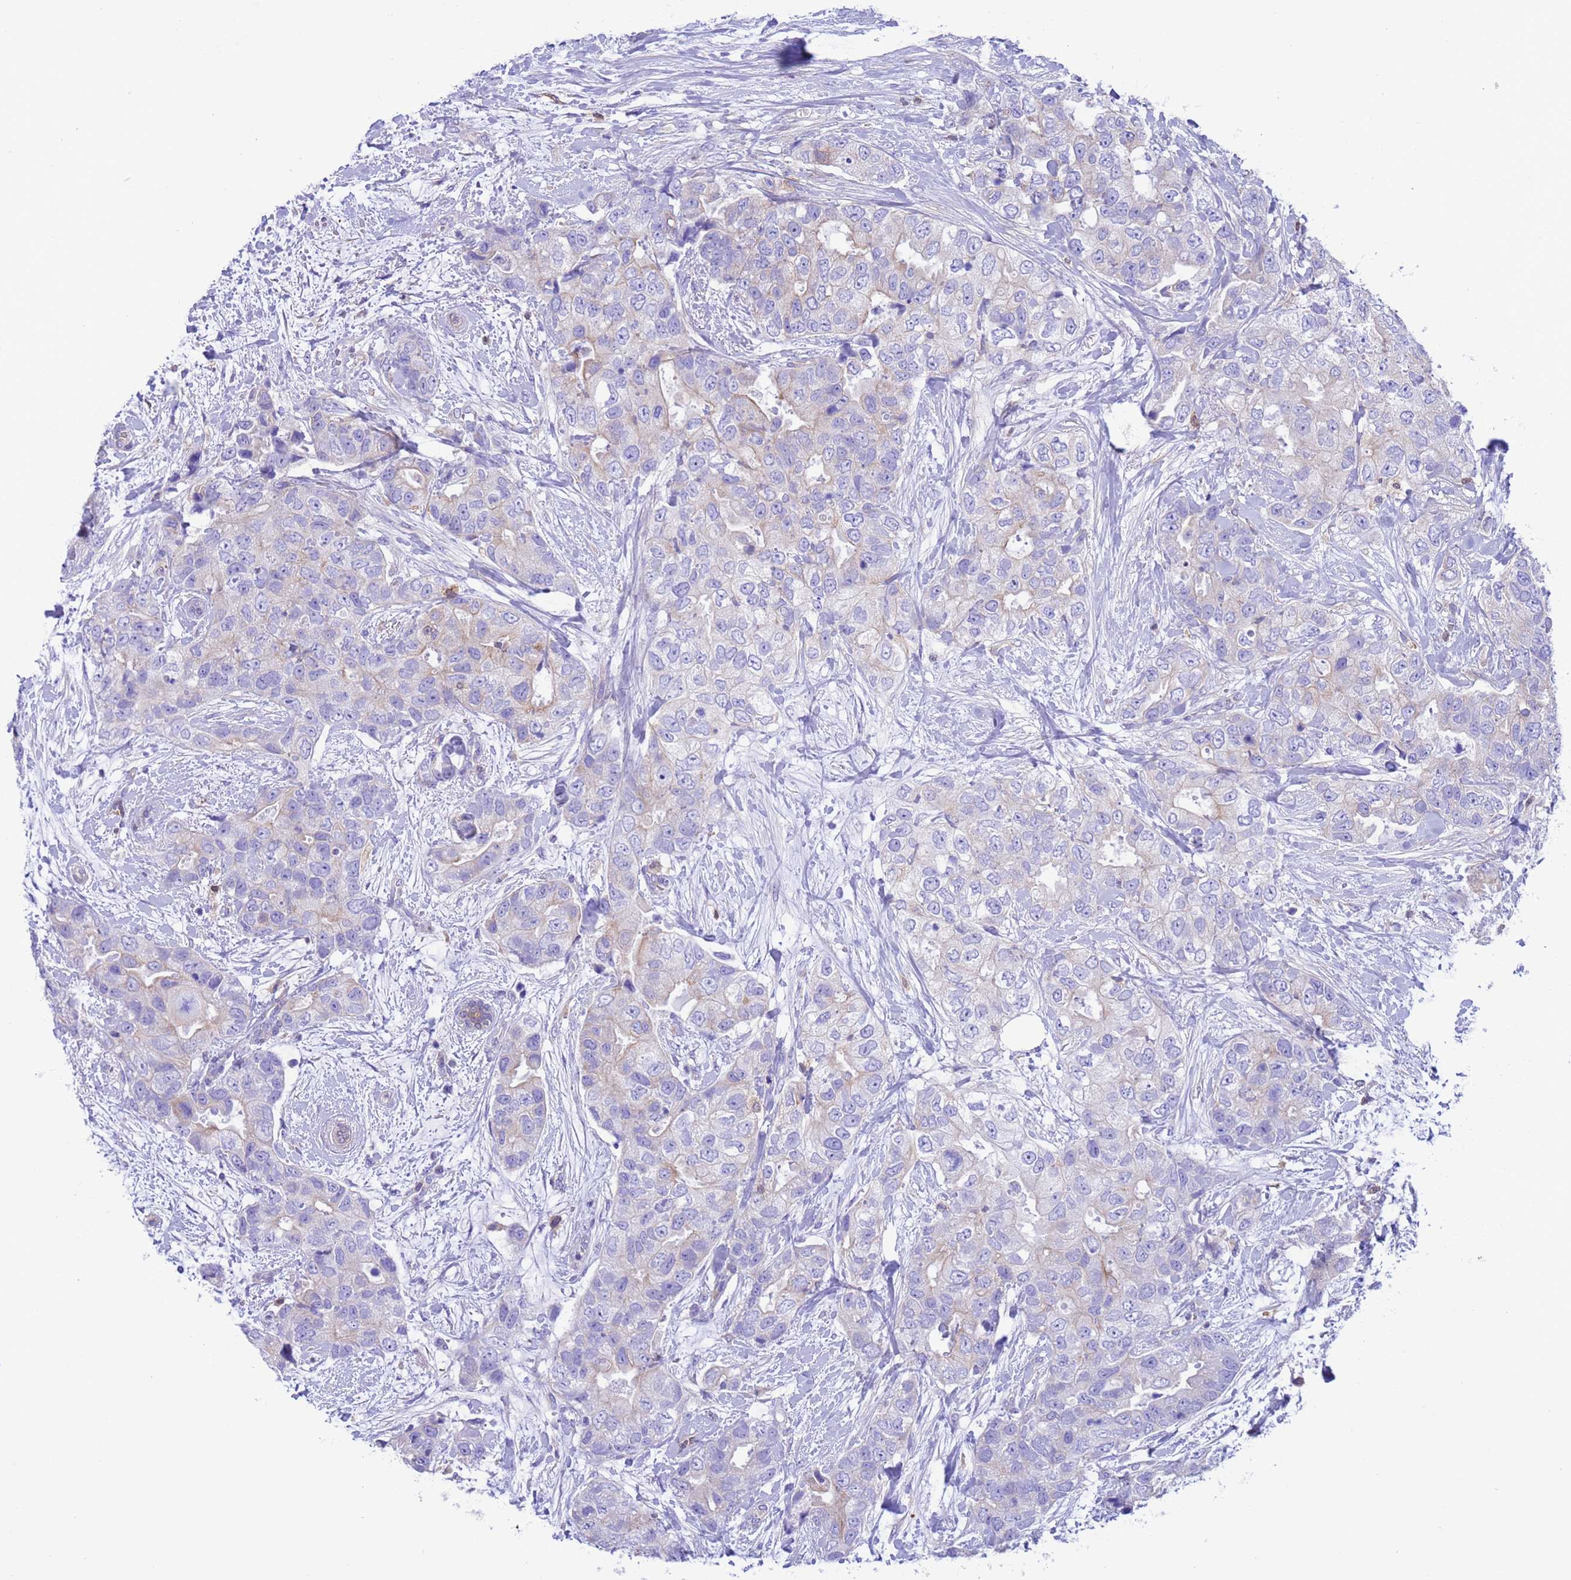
{"staining": {"intensity": "negative", "quantity": "none", "location": "none"}, "tissue": "breast cancer", "cell_type": "Tumor cells", "image_type": "cancer", "snomed": [{"axis": "morphology", "description": "Duct carcinoma"}, {"axis": "topography", "description": "Breast"}], "caption": "DAB (3,3'-diaminobenzidine) immunohistochemical staining of breast cancer (invasive ductal carcinoma) displays no significant positivity in tumor cells.", "gene": "C6orf47", "patient": {"sex": "female", "age": 62}}